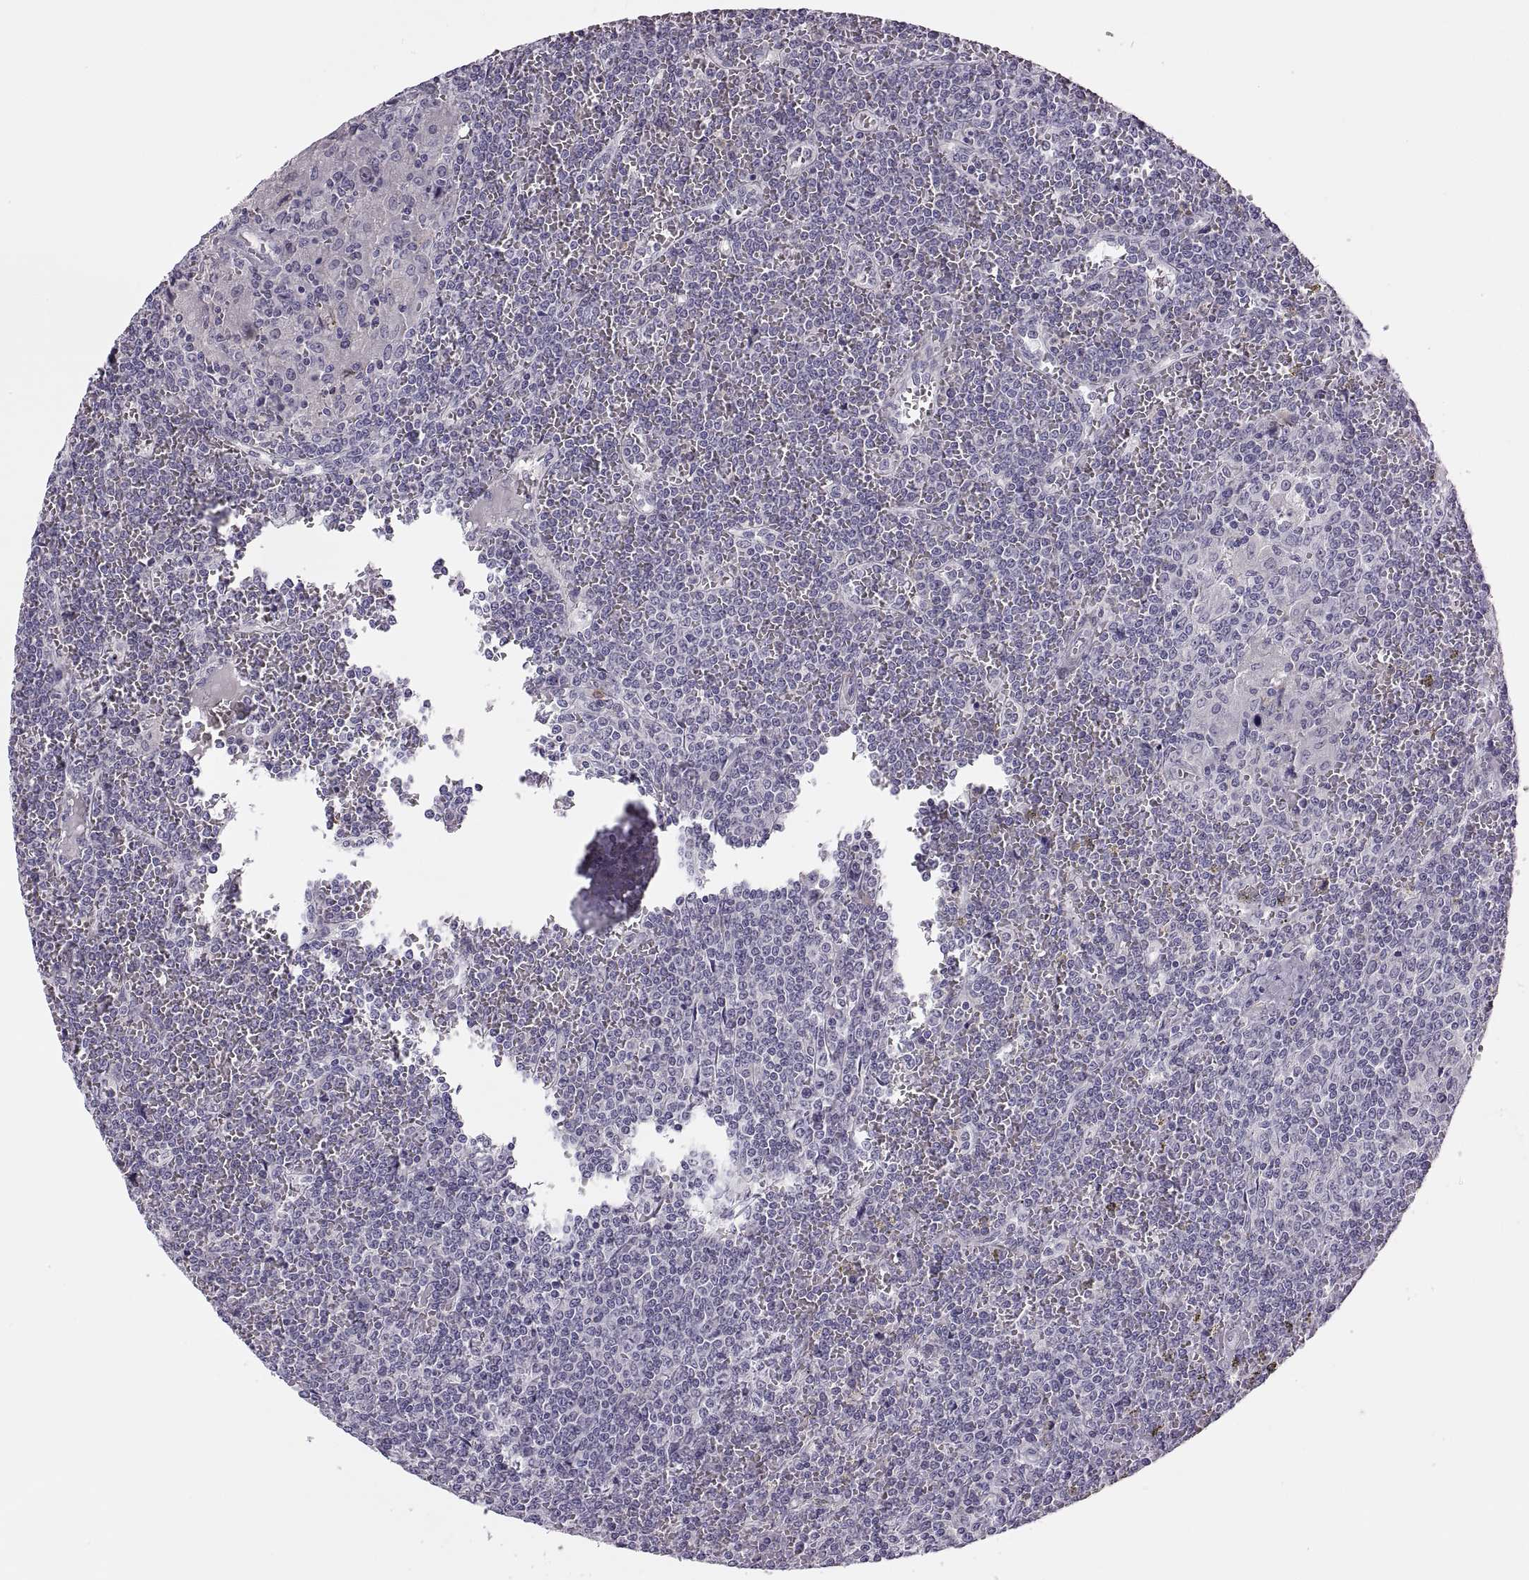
{"staining": {"intensity": "negative", "quantity": "none", "location": "none"}, "tissue": "lymphoma", "cell_type": "Tumor cells", "image_type": "cancer", "snomed": [{"axis": "morphology", "description": "Malignant lymphoma, non-Hodgkin's type, Low grade"}, {"axis": "topography", "description": "Spleen"}], "caption": "Immunohistochemistry (IHC) histopathology image of human malignant lymphoma, non-Hodgkin's type (low-grade) stained for a protein (brown), which reveals no staining in tumor cells.", "gene": "CHCT1", "patient": {"sex": "female", "age": 19}}